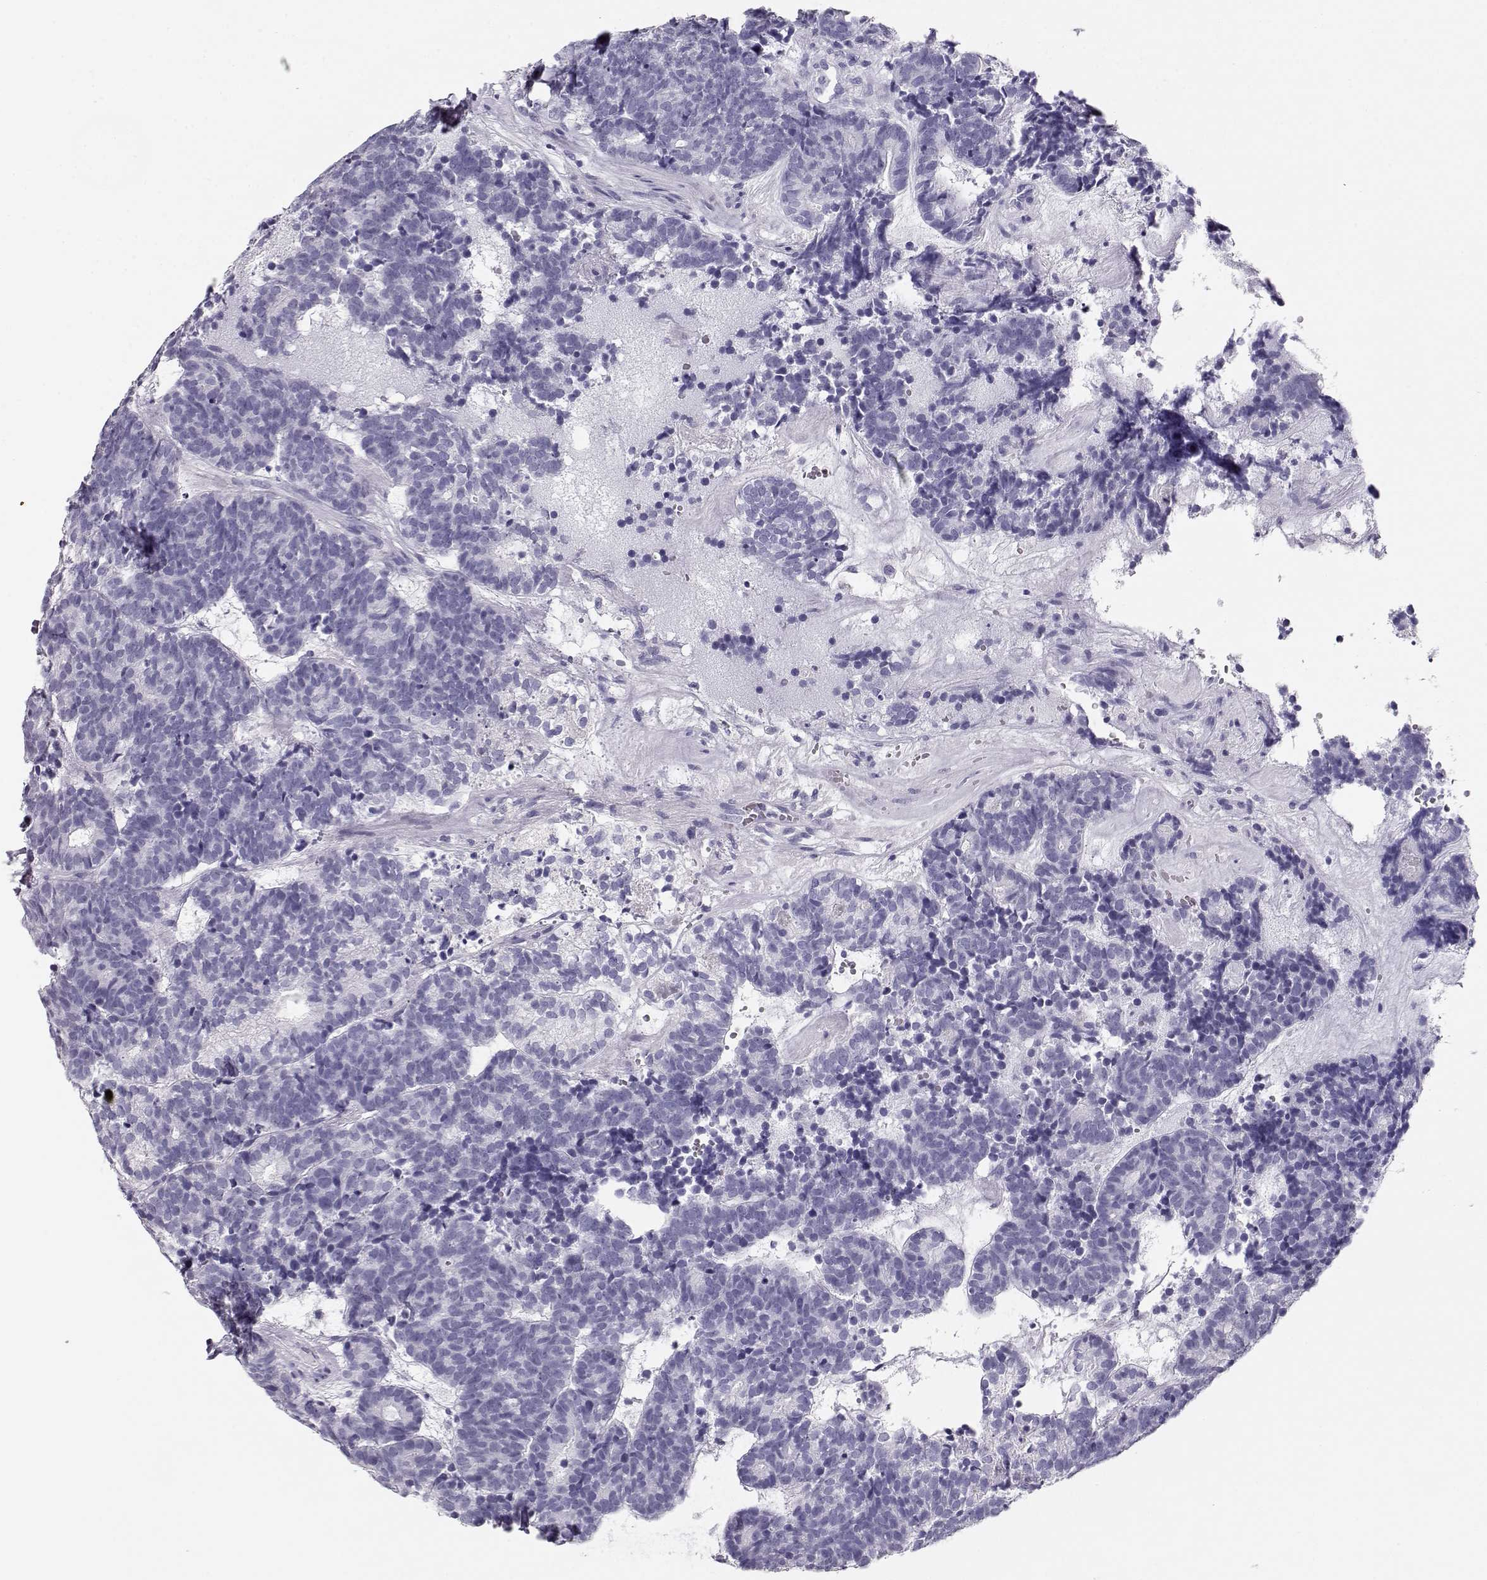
{"staining": {"intensity": "negative", "quantity": "none", "location": "none"}, "tissue": "head and neck cancer", "cell_type": "Tumor cells", "image_type": "cancer", "snomed": [{"axis": "morphology", "description": "Adenocarcinoma, NOS"}, {"axis": "topography", "description": "Head-Neck"}], "caption": "High power microscopy photomicrograph of an immunohistochemistry (IHC) image of head and neck cancer (adenocarcinoma), revealing no significant expression in tumor cells.", "gene": "MAGEC1", "patient": {"sex": "female", "age": 81}}